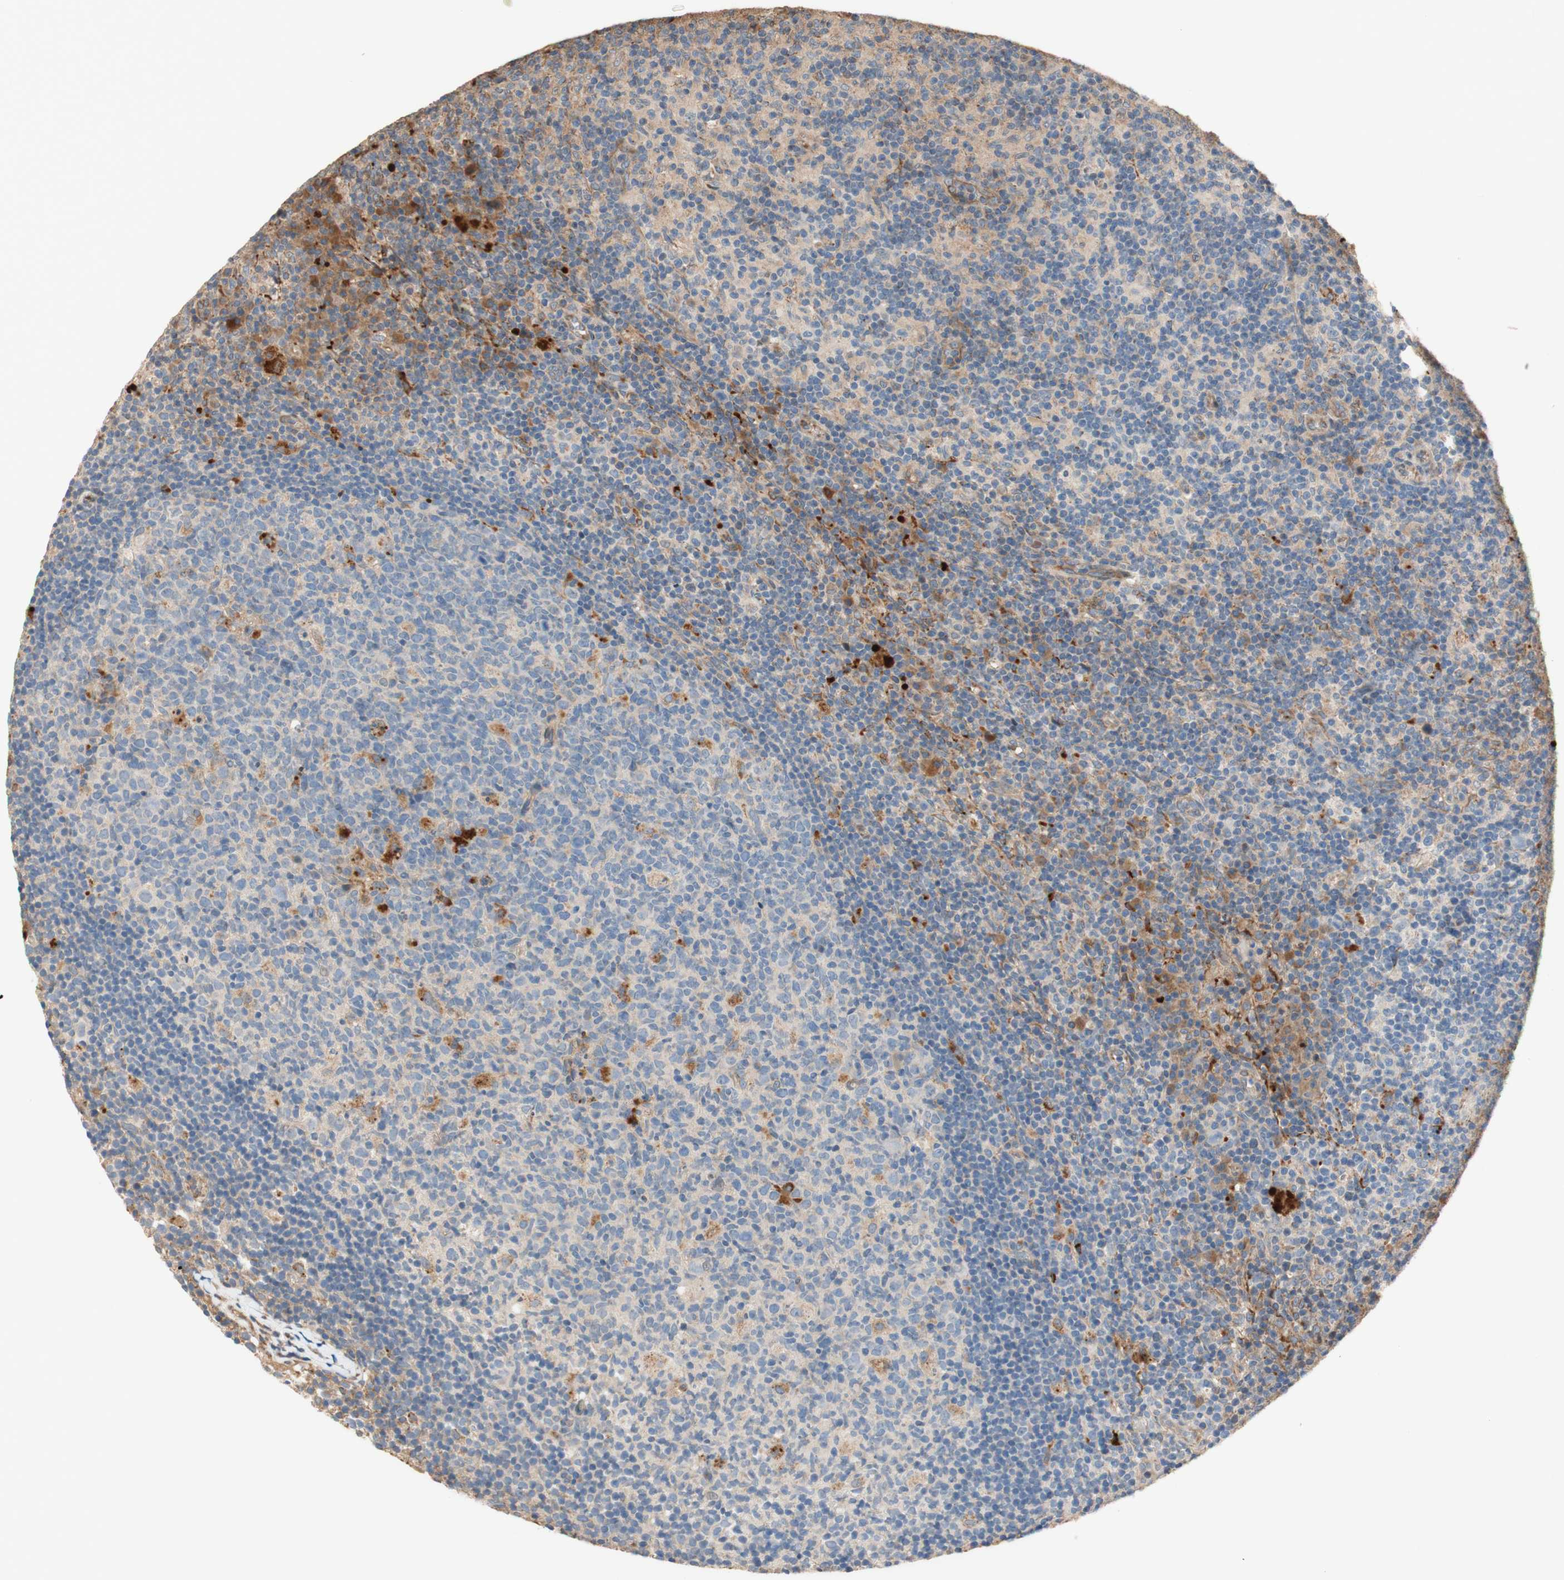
{"staining": {"intensity": "moderate", "quantity": "<25%", "location": "cytoplasmic/membranous"}, "tissue": "lymph node", "cell_type": "Germinal center cells", "image_type": "normal", "snomed": [{"axis": "morphology", "description": "Normal tissue, NOS"}, {"axis": "morphology", "description": "Inflammation, NOS"}, {"axis": "topography", "description": "Lymph node"}], "caption": "Protein staining displays moderate cytoplasmic/membranous positivity in about <25% of germinal center cells in benign lymph node. (brown staining indicates protein expression, while blue staining denotes nuclei).", "gene": "PTPN21", "patient": {"sex": "male", "age": 55}}